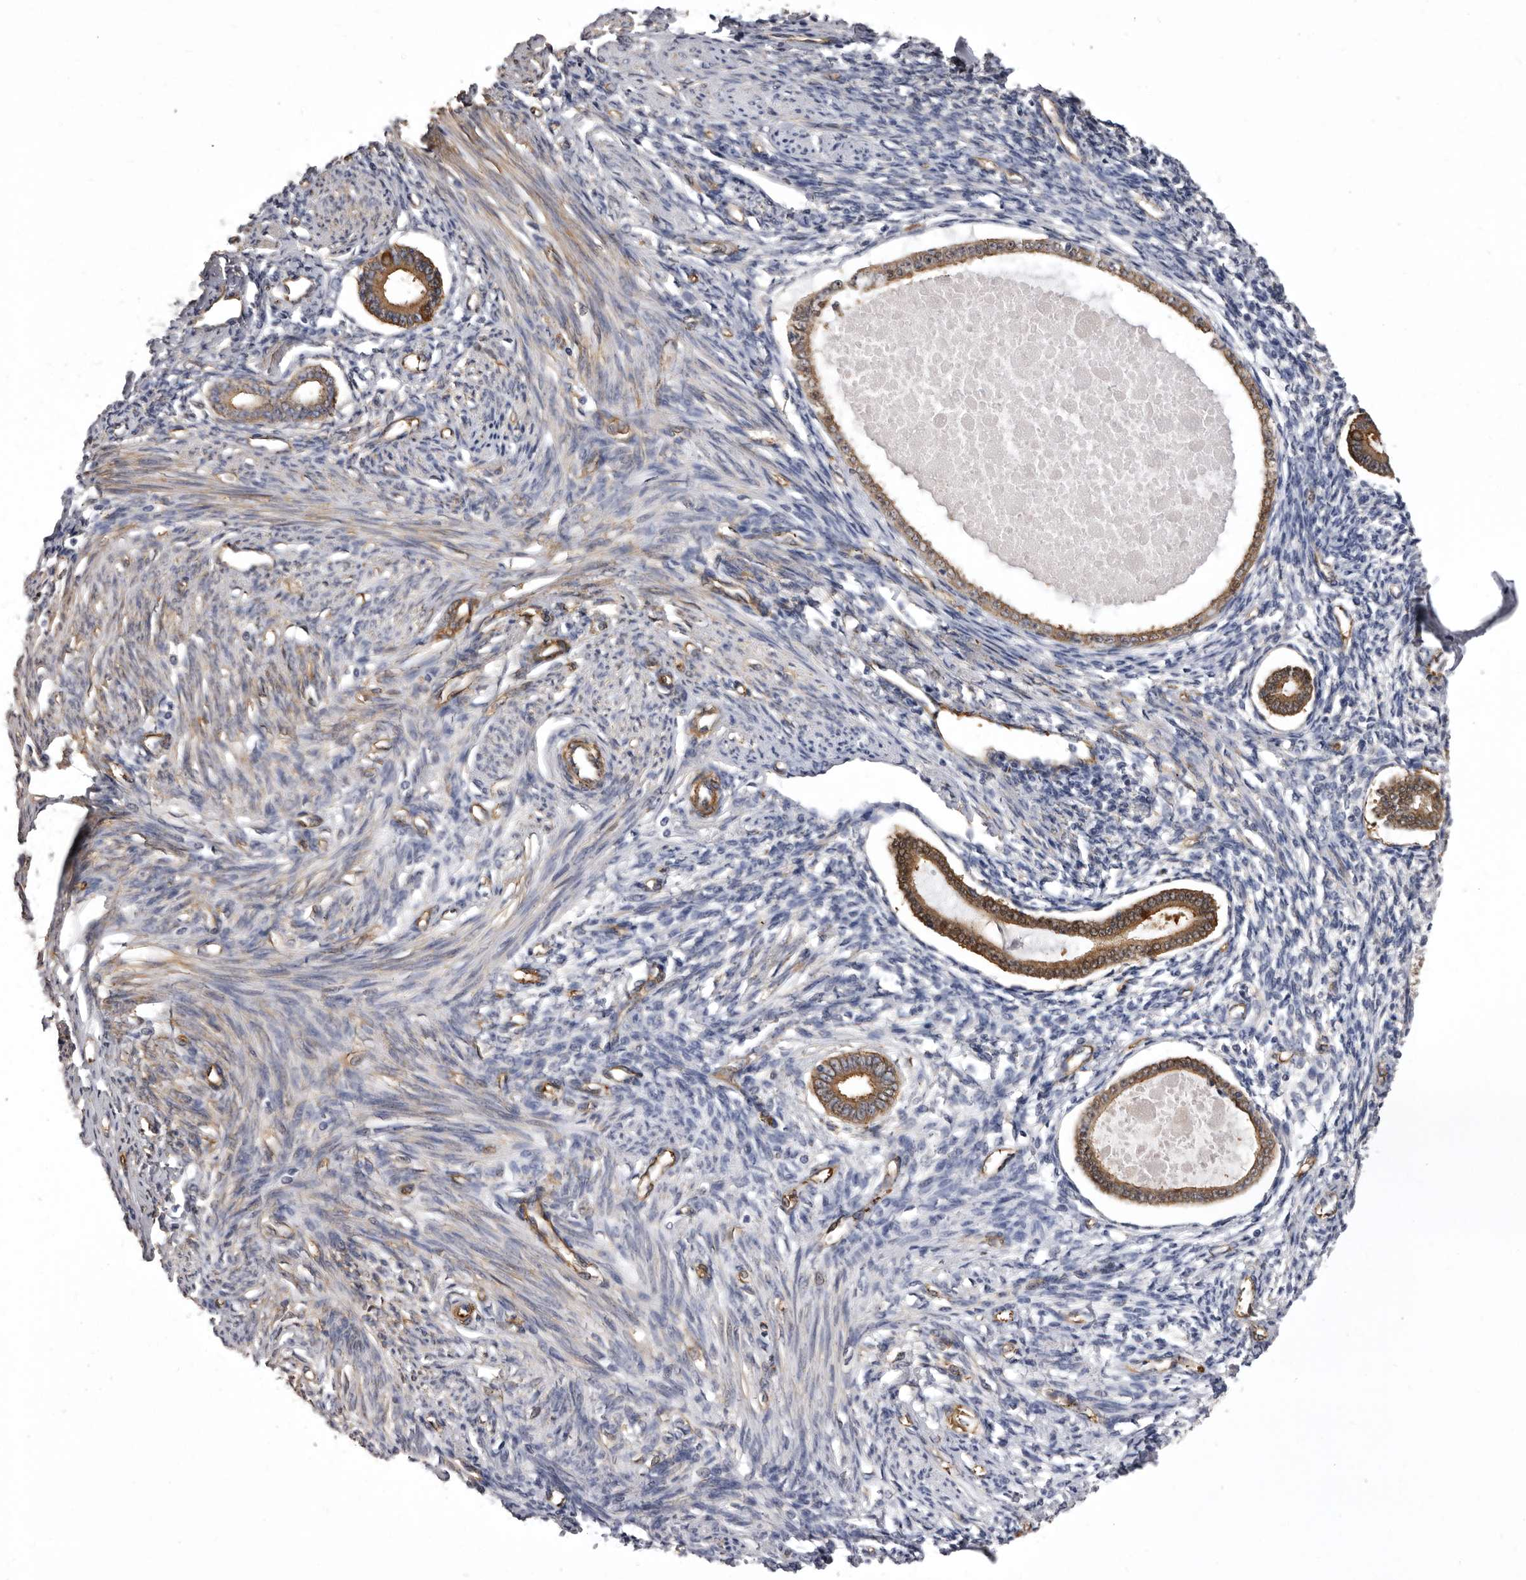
{"staining": {"intensity": "moderate", "quantity": "<25%", "location": "cytoplasmic/membranous"}, "tissue": "endometrium", "cell_type": "Cells in endometrial stroma", "image_type": "normal", "snomed": [{"axis": "morphology", "description": "Normal tissue, NOS"}, {"axis": "topography", "description": "Endometrium"}], "caption": "Immunohistochemistry image of normal human endometrium stained for a protein (brown), which shows low levels of moderate cytoplasmic/membranous positivity in approximately <25% of cells in endometrial stroma.", "gene": "ENAH", "patient": {"sex": "female", "age": 56}}